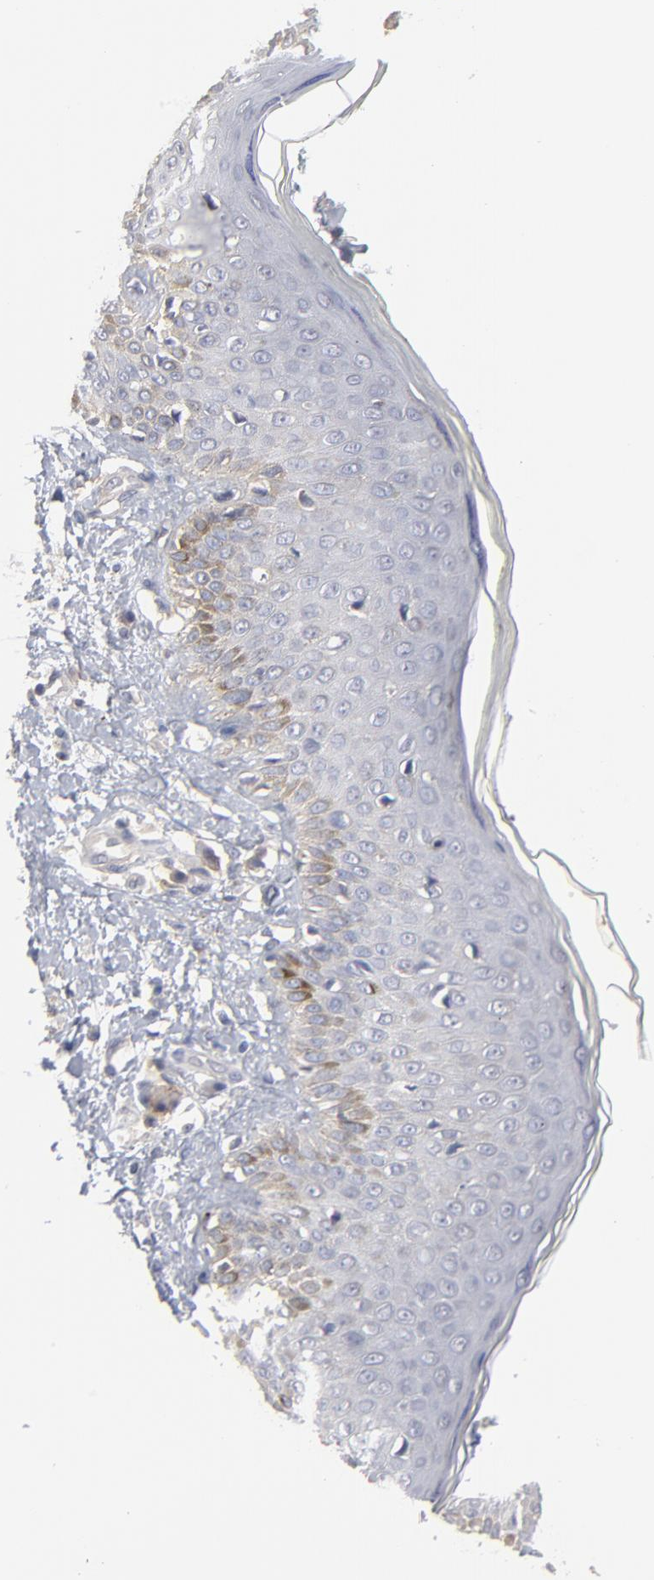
{"staining": {"intensity": "moderate", "quantity": "<25%", "location": "cytoplasmic/membranous"}, "tissue": "skin cancer", "cell_type": "Tumor cells", "image_type": "cancer", "snomed": [{"axis": "morphology", "description": "Squamous cell carcinoma, NOS"}, {"axis": "topography", "description": "Skin"}], "caption": "Tumor cells show moderate cytoplasmic/membranous expression in approximately <25% of cells in skin cancer.", "gene": "SLC16A1", "patient": {"sex": "female", "age": 59}}